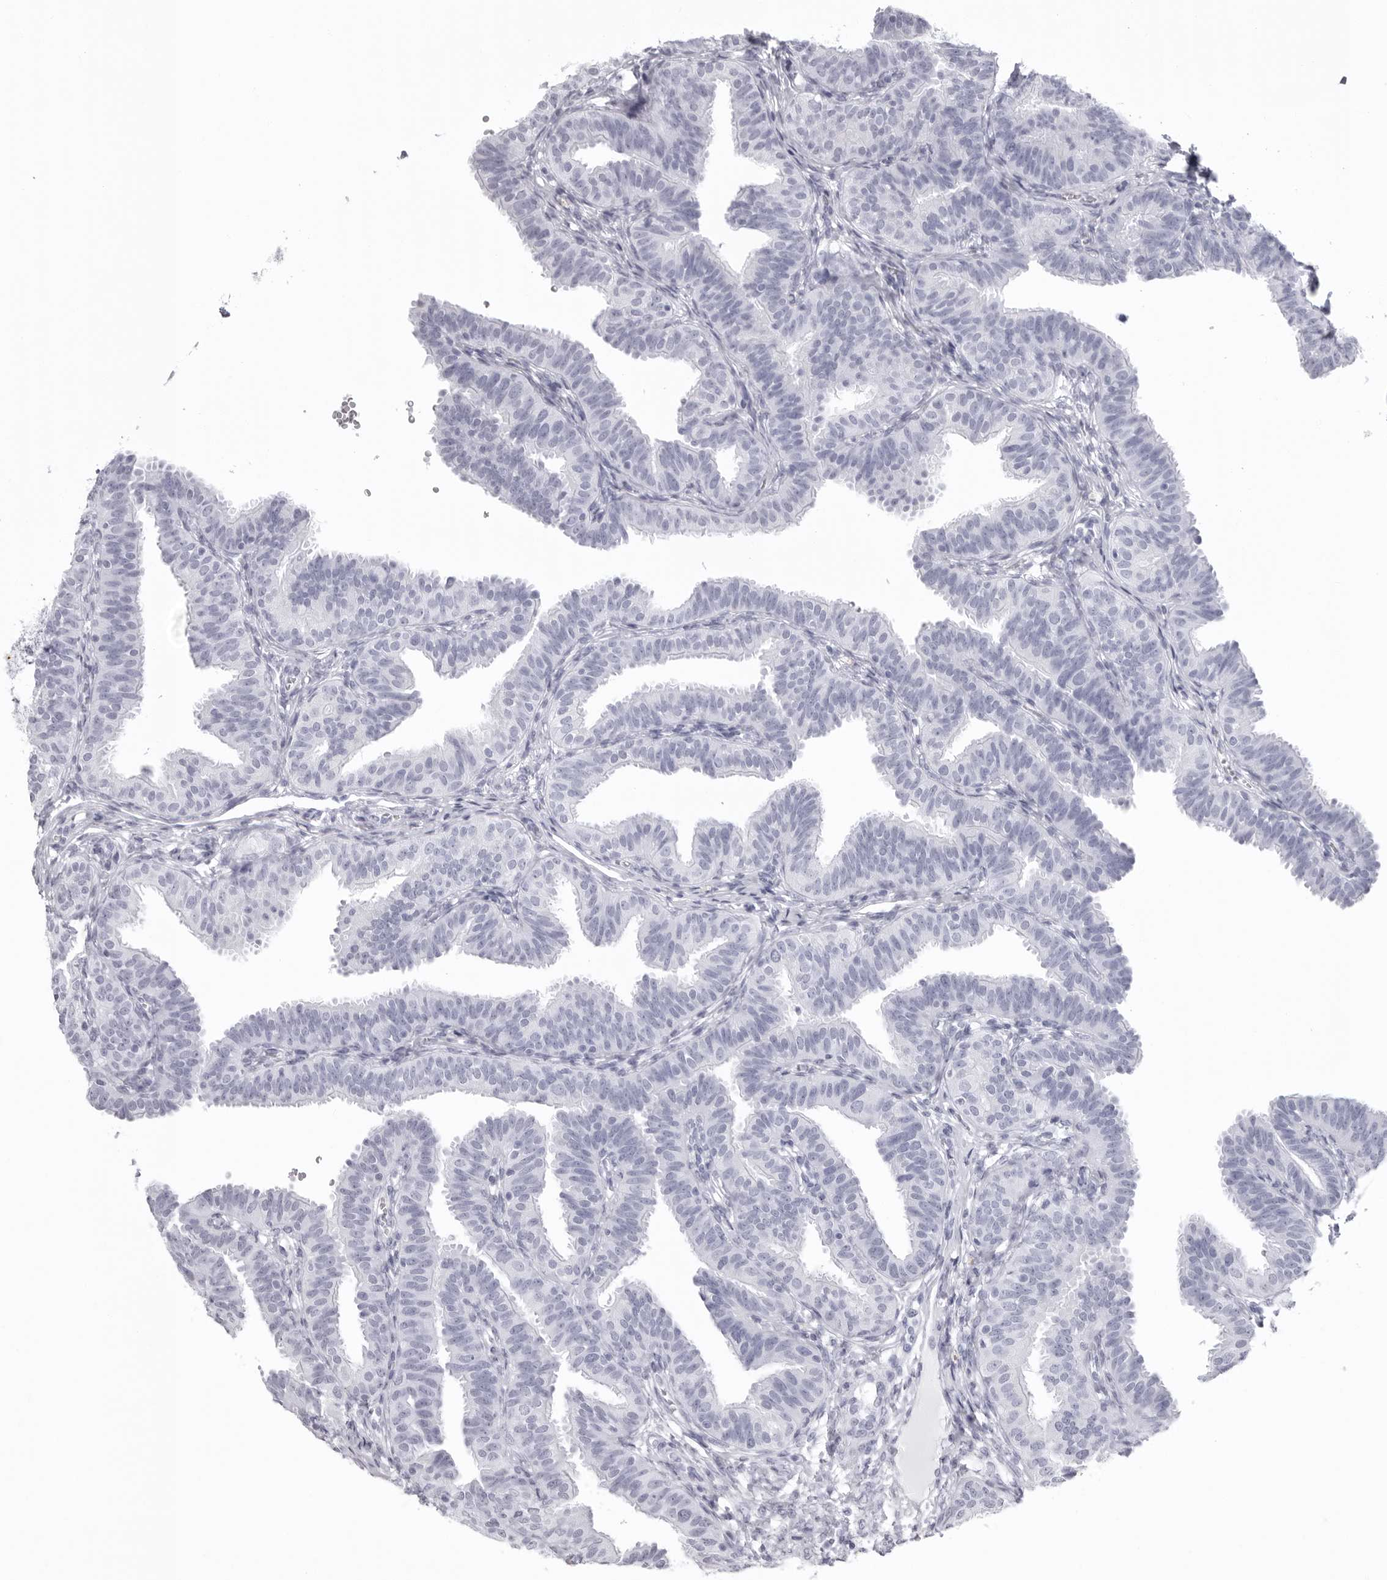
{"staining": {"intensity": "negative", "quantity": "none", "location": "none"}, "tissue": "fallopian tube", "cell_type": "Glandular cells", "image_type": "normal", "snomed": [{"axis": "morphology", "description": "Normal tissue, NOS"}, {"axis": "topography", "description": "Fallopian tube"}], "caption": "Histopathology image shows no significant protein staining in glandular cells of unremarkable fallopian tube.", "gene": "KLK9", "patient": {"sex": "female", "age": 35}}